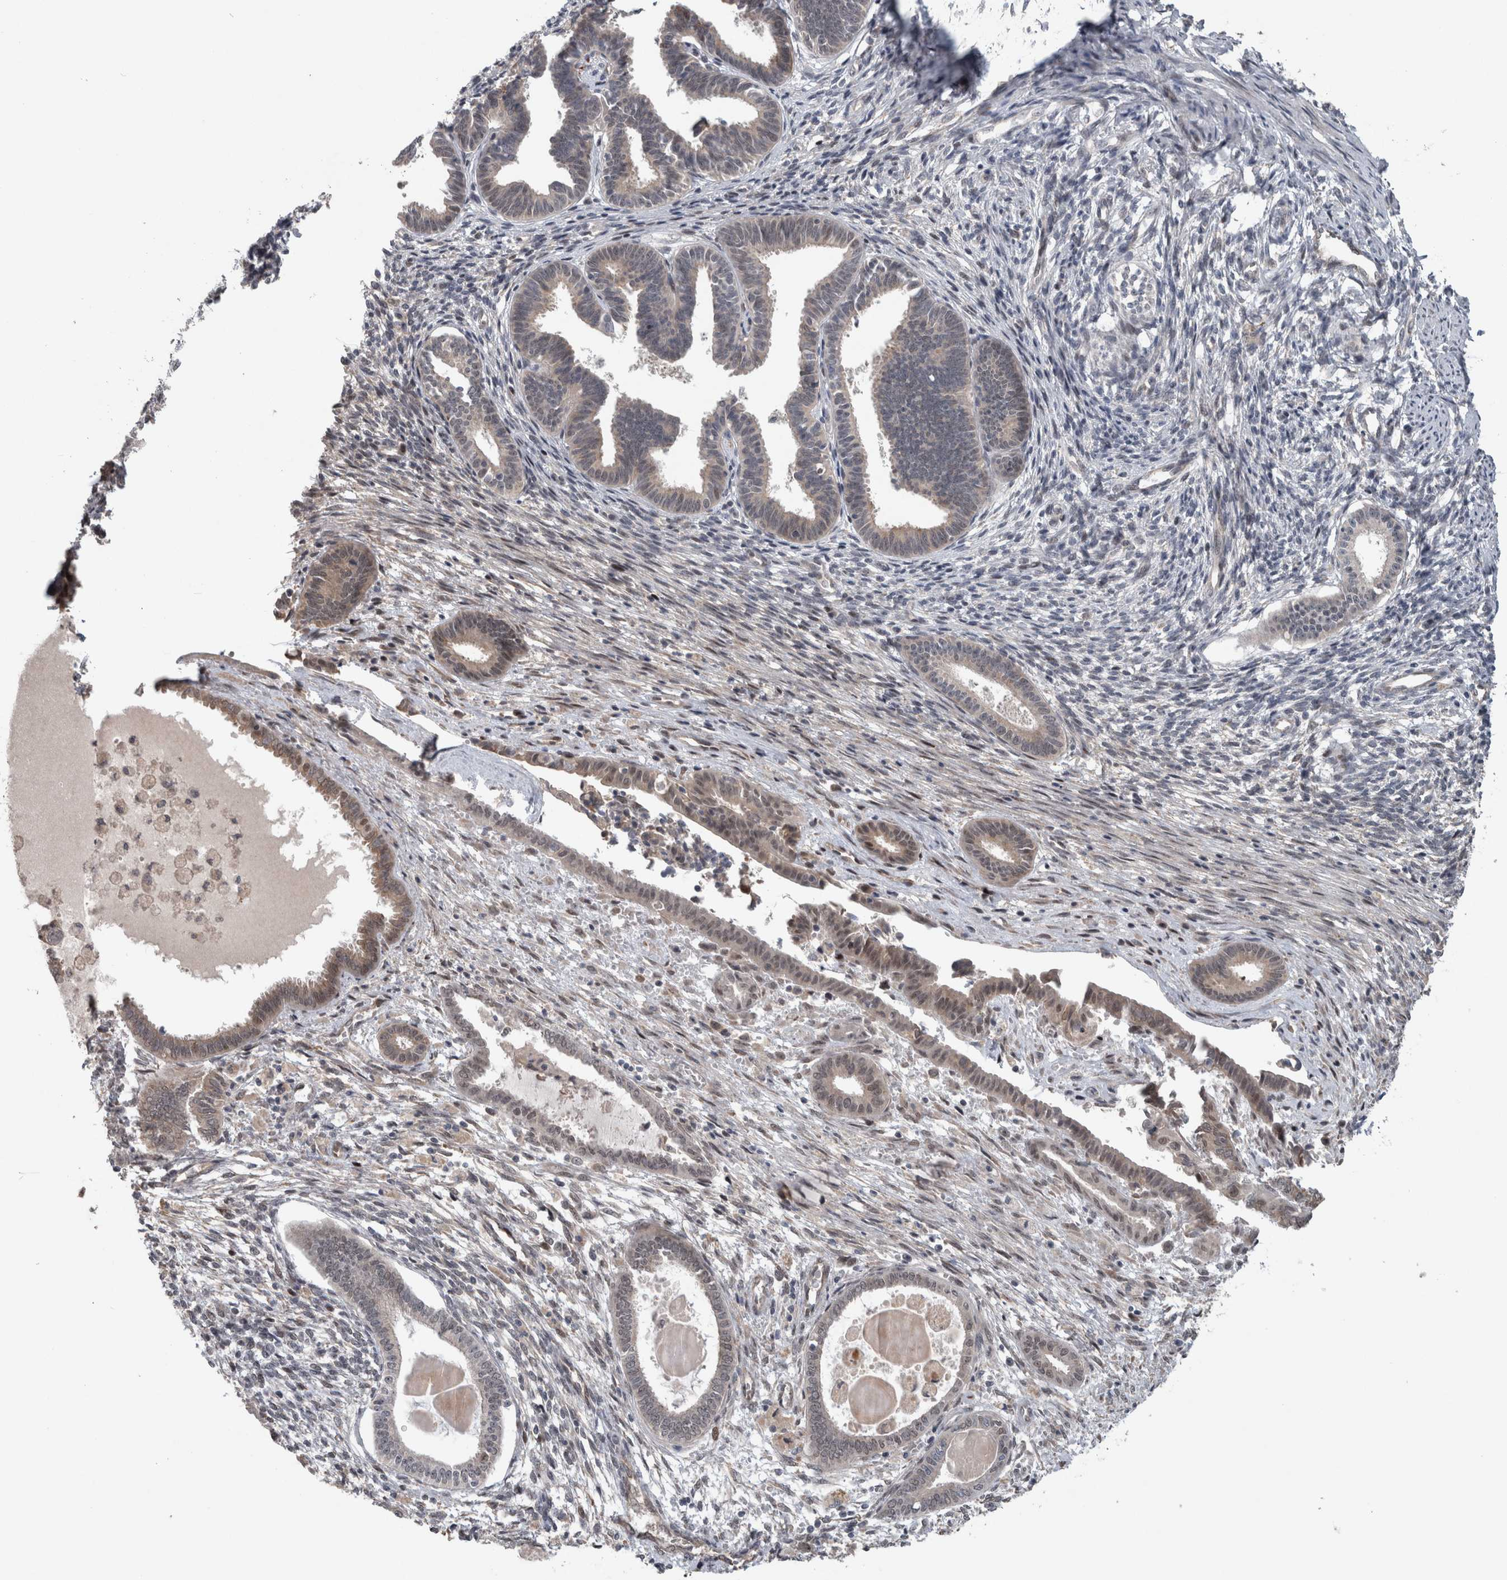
{"staining": {"intensity": "negative", "quantity": "none", "location": "none"}, "tissue": "endometrium", "cell_type": "Cells in endometrial stroma", "image_type": "normal", "snomed": [{"axis": "morphology", "description": "Normal tissue, NOS"}, {"axis": "topography", "description": "Endometrium"}], "caption": "High power microscopy photomicrograph of an immunohistochemistry (IHC) photomicrograph of benign endometrium, revealing no significant positivity in cells in endometrial stroma.", "gene": "GIMAP6", "patient": {"sex": "female", "age": 56}}